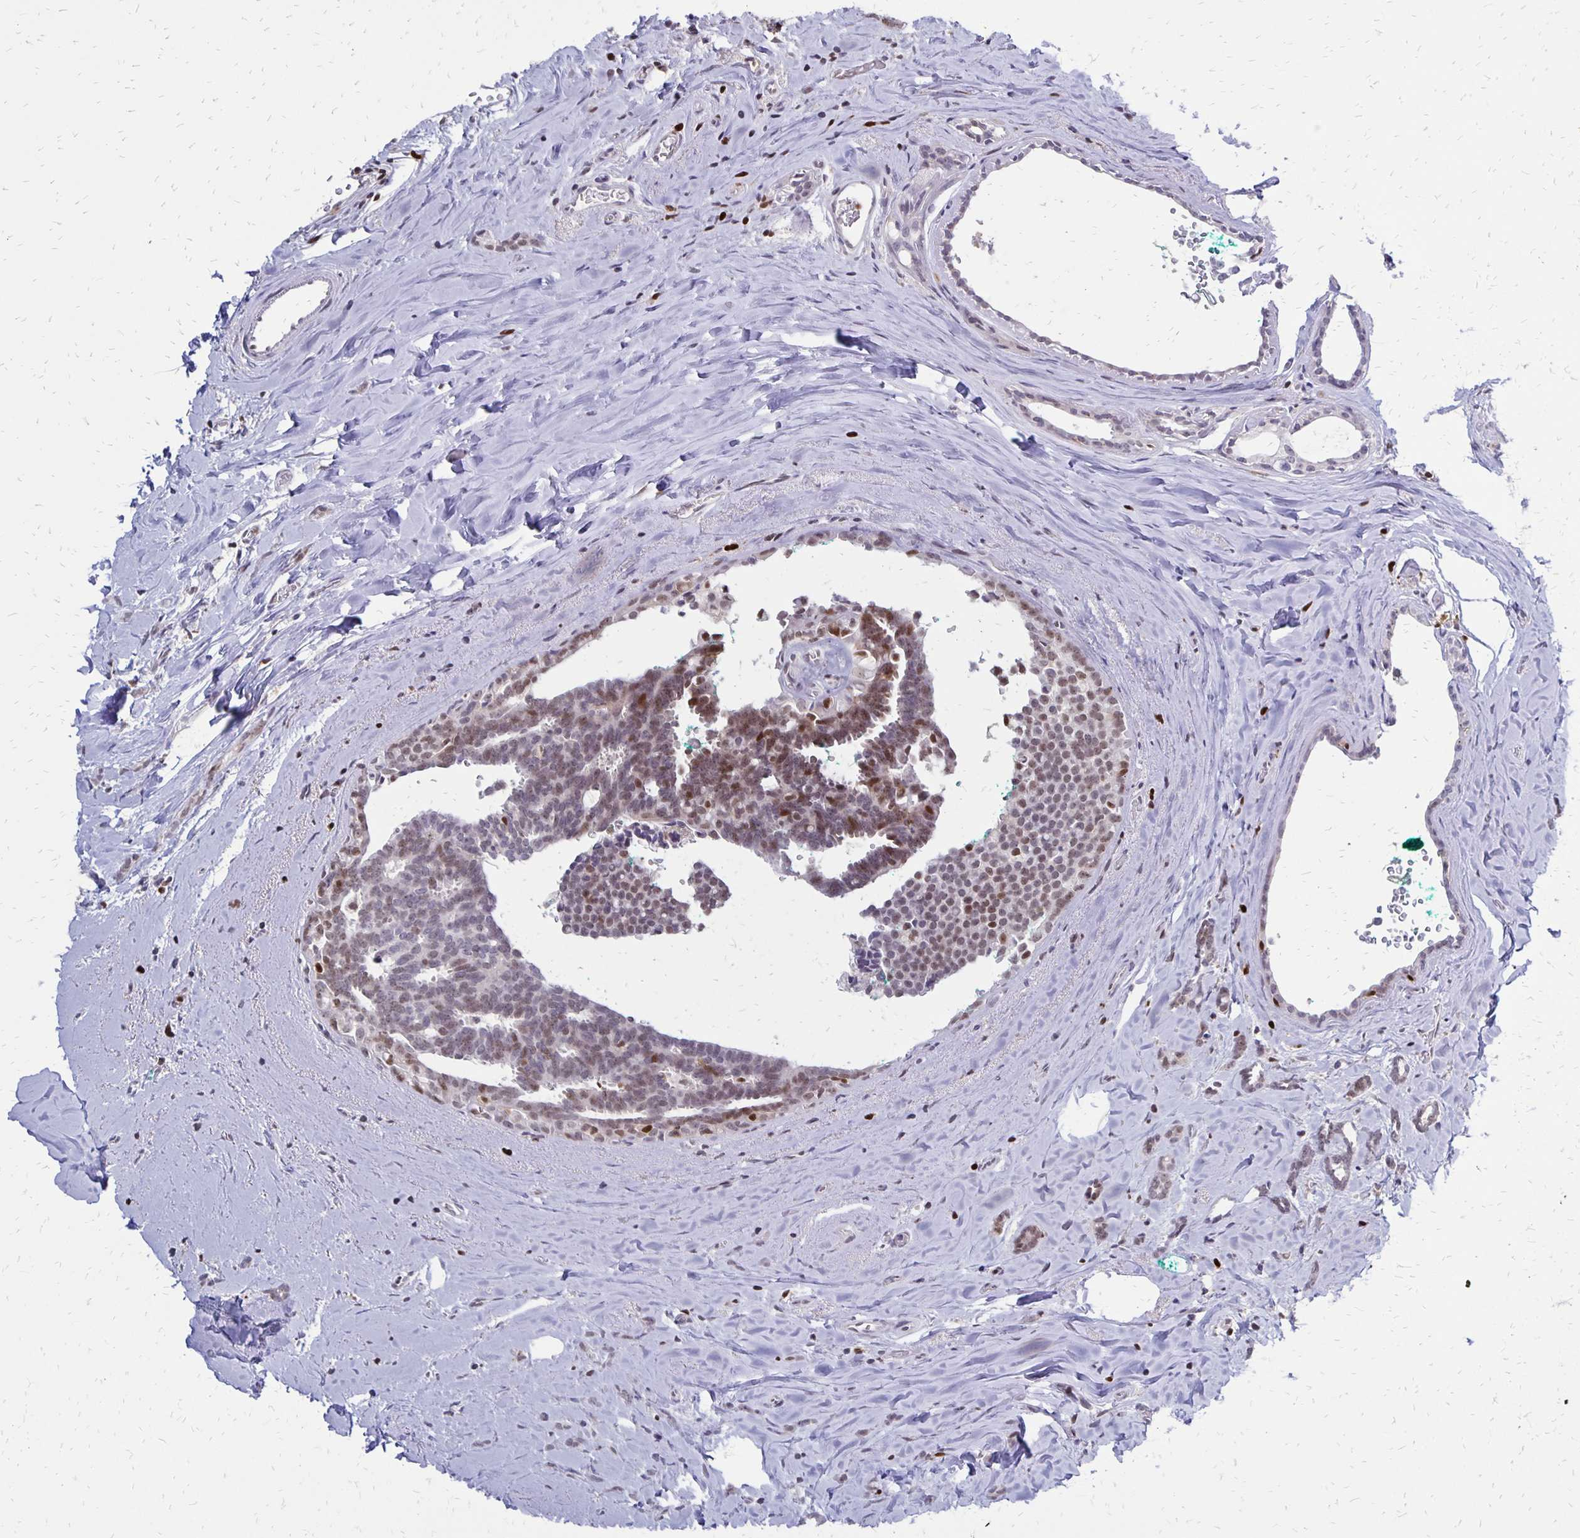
{"staining": {"intensity": "weak", "quantity": "25%-75%", "location": "nuclear"}, "tissue": "breast cancer", "cell_type": "Tumor cells", "image_type": "cancer", "snomed": [{"axis": "morphology", "description": "Intraductal carcinoma, in situ"}, {"axis": "morphology", "description": "Duct carcinoma"}, {"axis": "morphology", "description": "Lobular carcinoma, in situ"}, {"axis": "topography", "description": "Breast"}], "caption": "Immunohistochemistry photomicrograph of human intraductal carcinoma (breast) stained for a protein (brown), which displays low levels of weak nuclear positivity in about 25%-75% of tumor cells.", "gene": "DCK", "patient": {"sex": "female", "age": 44}}